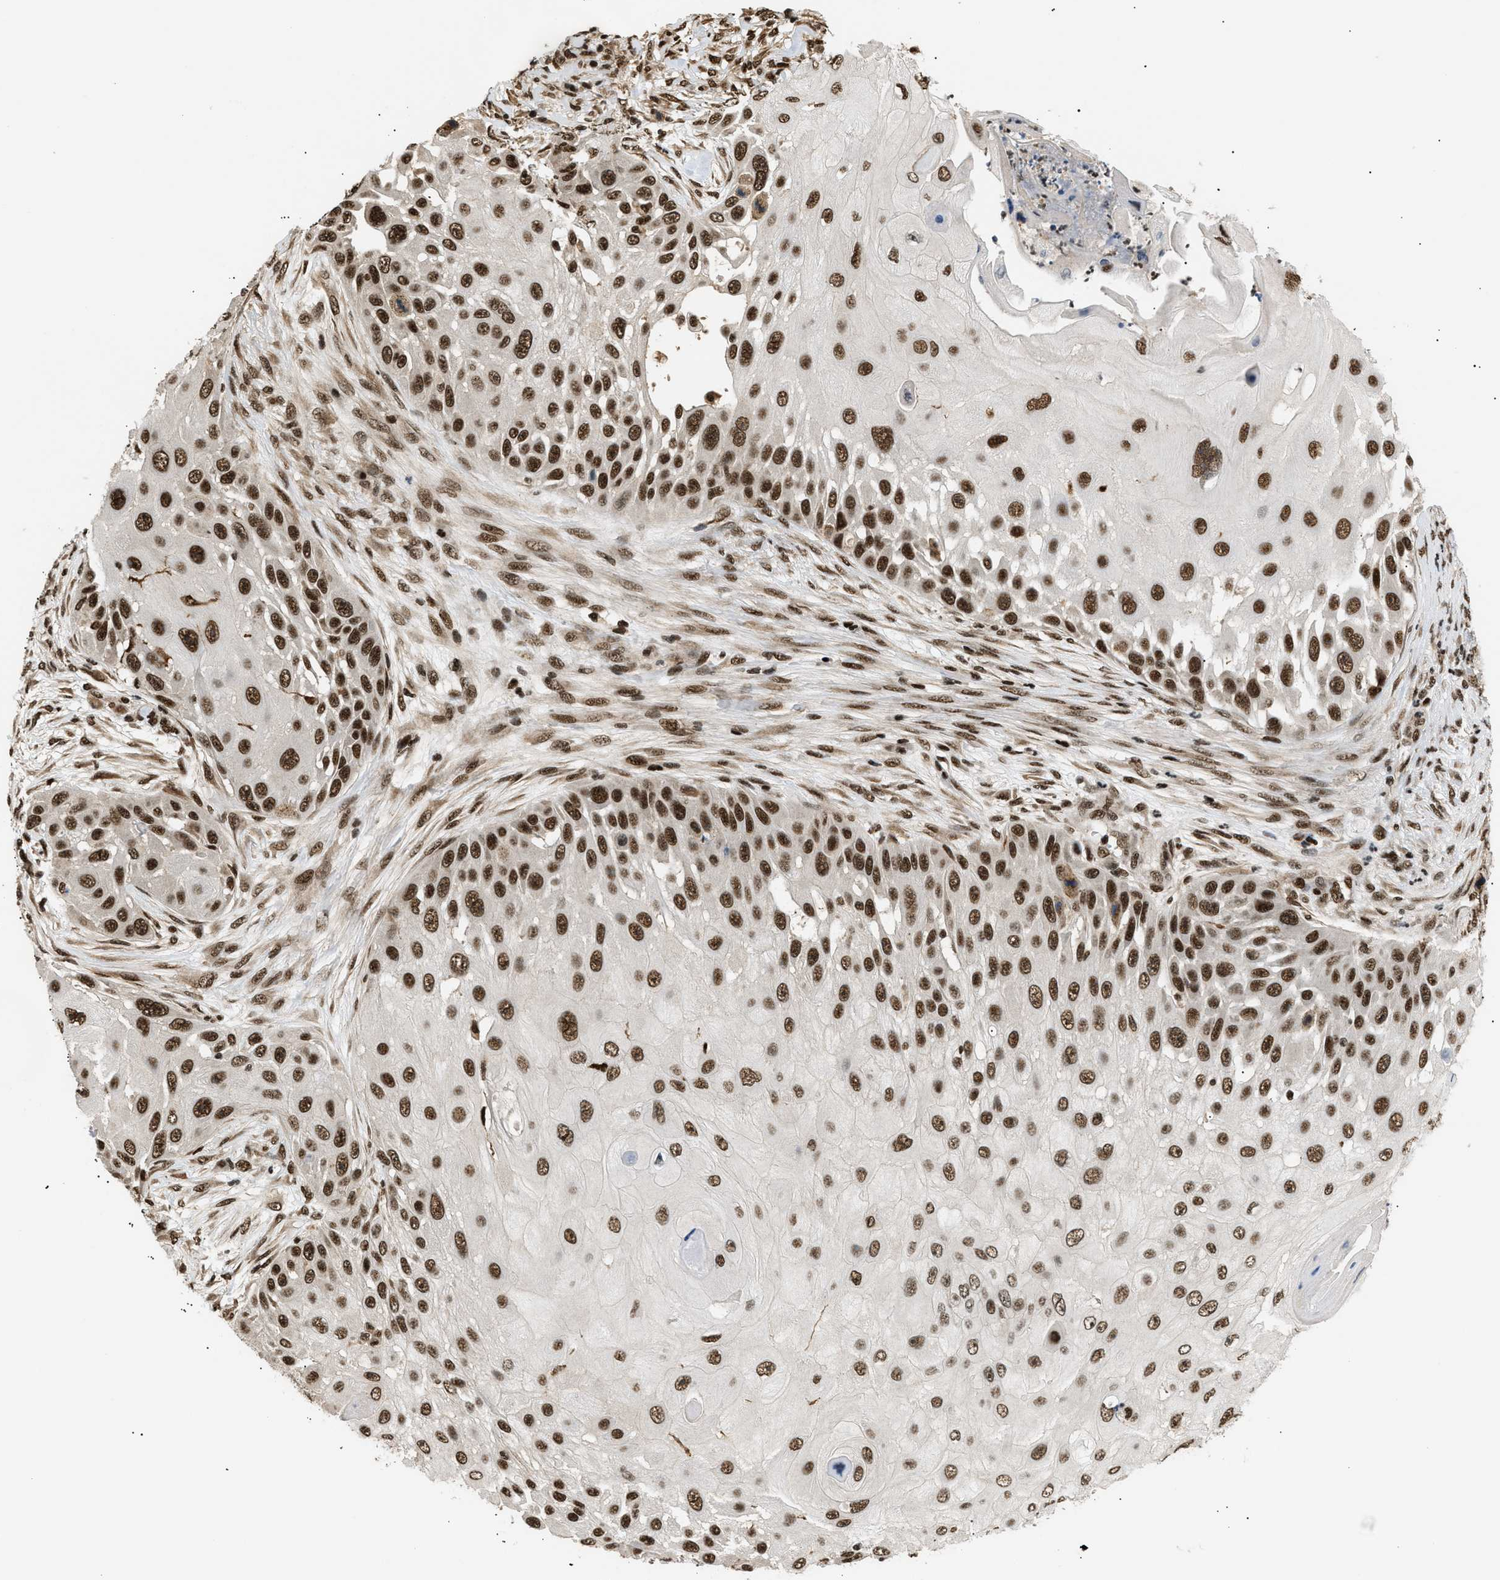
{"staining": {"intensity": "strong", "quantity": ">75%", "location": "nuclear"}, "tissue": "skin cancer", "cell_type": "Tumor cells", "image_type": "cancer", "snomed": [{"axis": "morphology", "description": "Squamous cell carcinoma, NOS"}, {"axis": "topography", "description": "Skin"}], "caption": "Immunohistochemical staining of human skin cancer exhibits strong nuclear protein expression in about >75% of tumor cells. Using DAB (brown) and hematoxylin (blue) stains, captured at high magnification using brightfield microscopy.", "gene": "RBM5", "patient": {"sex": "female", "age": 44}}